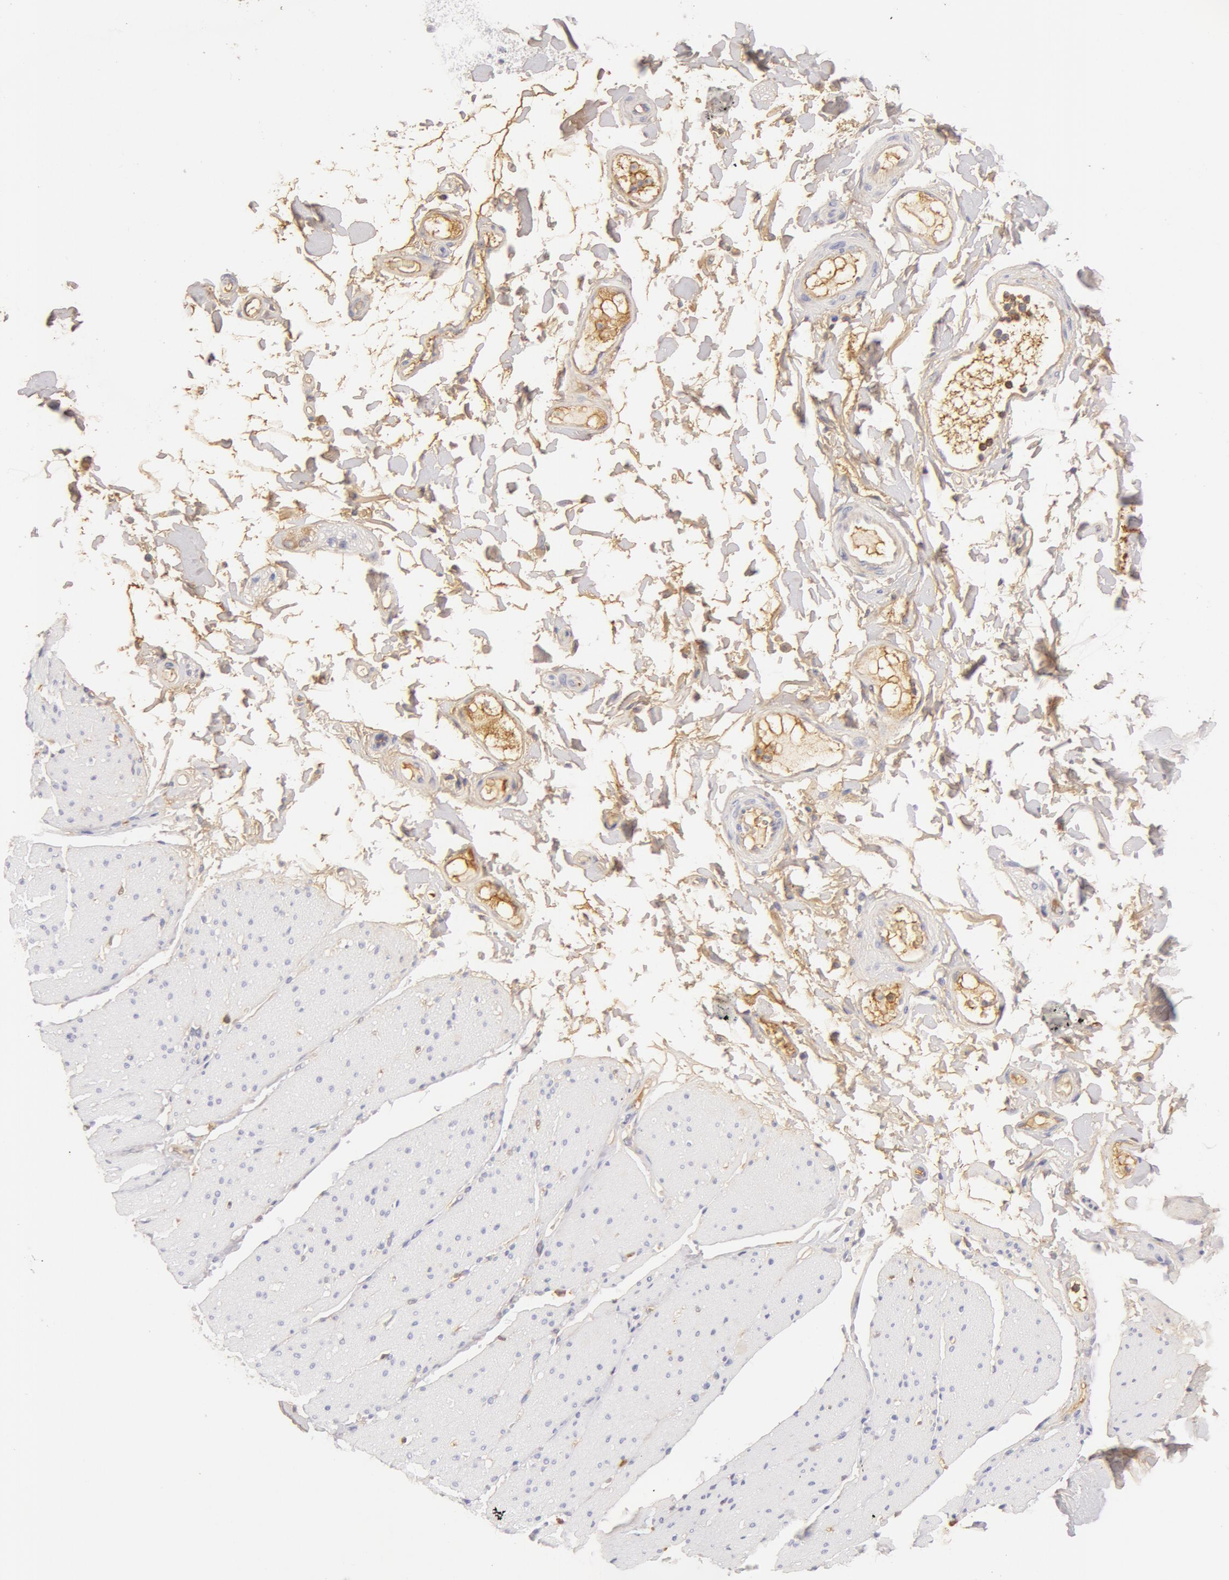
{"staining": {"intensity": "weak", "quantity": ">75%", "location": "cytoplasmic/membranous"}, "tissue": "adipose tissue", "cell_type": "Adipocytes", "image_type": "normal", "snomed": [{"axis": "morphology", "description": "Normal tissue, NOS"}, {"axis": "topography", "description": "Duodenum"}], "caption": "Immunohistochemistry of unremarkable human adipose tissue displays low levels of weak cytoplasmic/membranous positivity in approximately >75% of adipocytes.", "gene": "GC", "patient": {"sex": "male", "age": 63}}